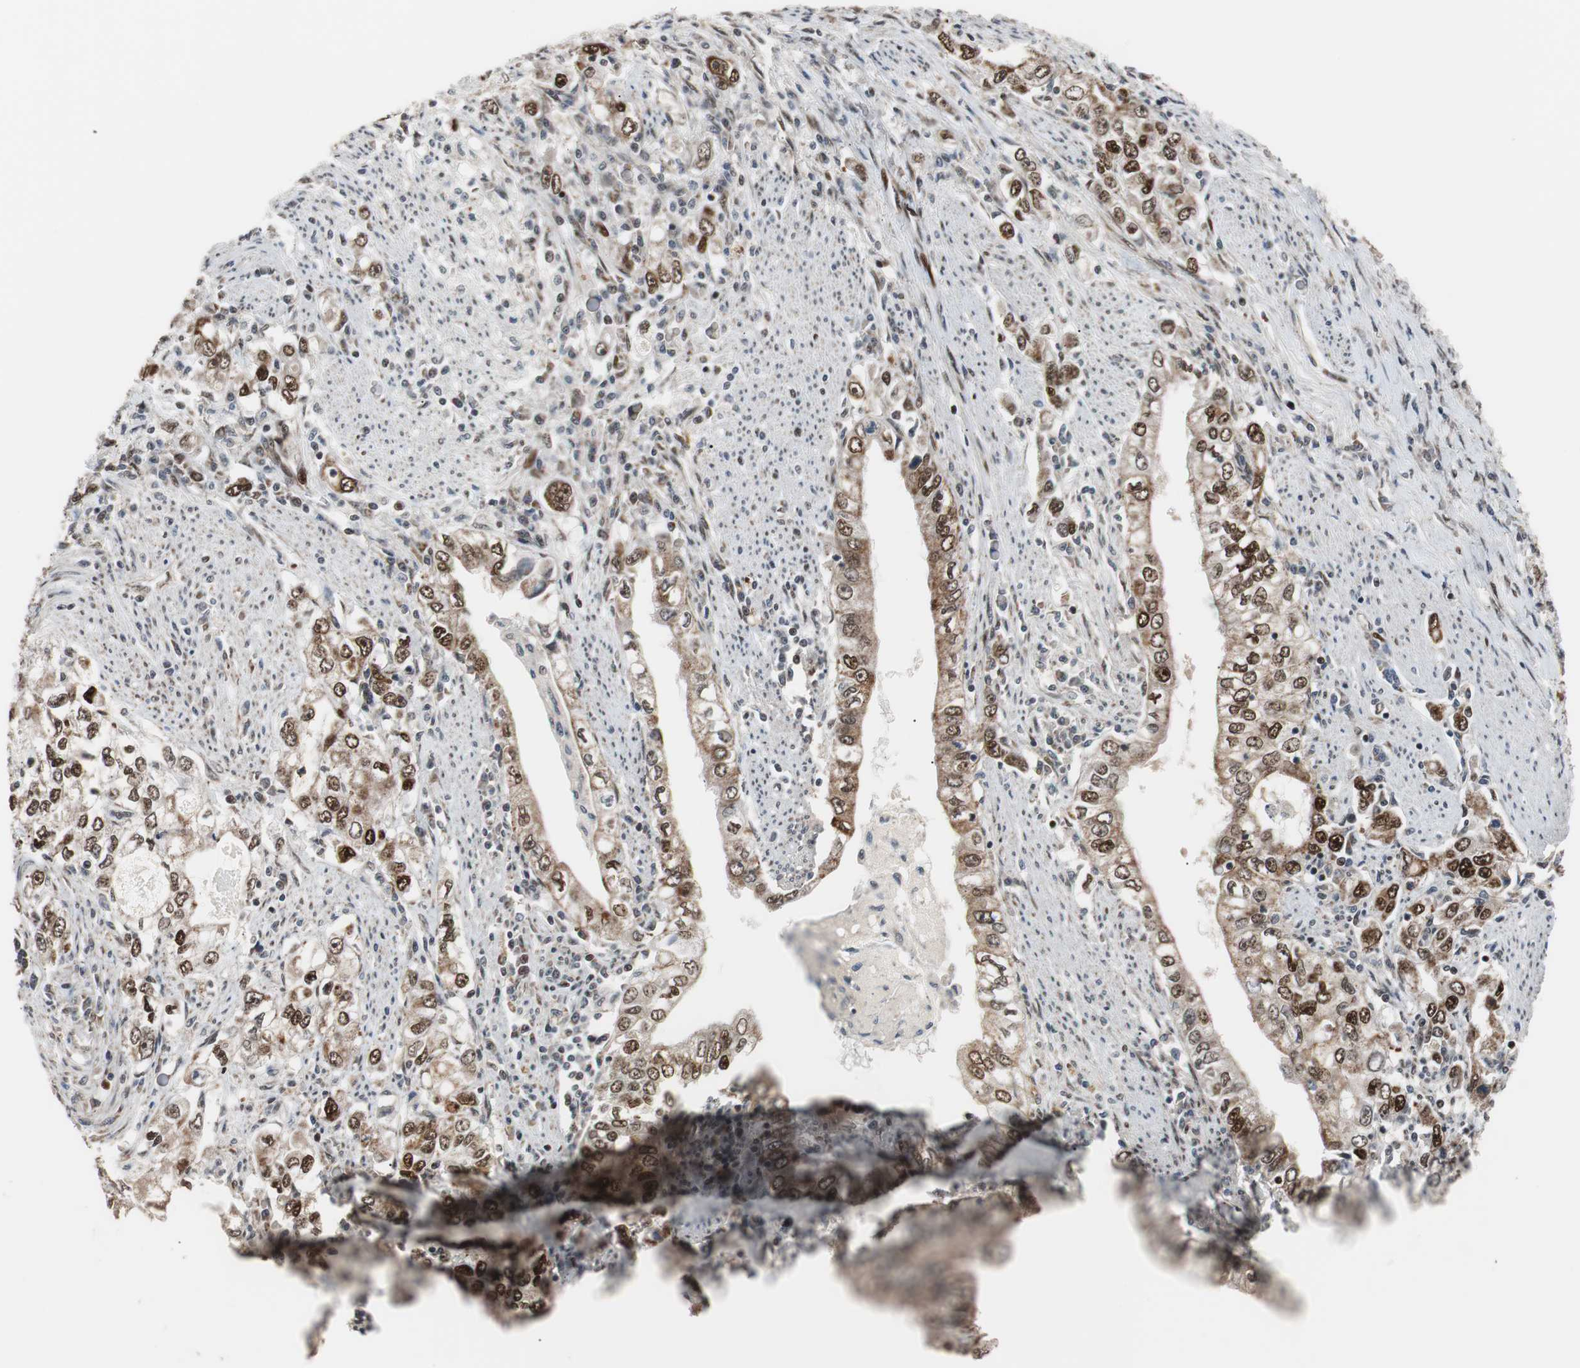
{"staining": {"intensity": "moderate", "quantity": ">75%", "location": "cytoplasmic/membranous,nuclear"}, "tissue": "stomach cancer", "cell_type": "Tumor cells", "image_type": "cancer", "snomed": [{"axis": "morphology", "description": "Adenocarcinoma, NOS"}, {"axis": "topography", "description": "Stomach, lower"}], "caption": "Moderate cytoplasmic/membranous and nuclear protein positivity is present in about >75% of tumor cells in stomach adenocarcinoma.", "gene": "NBL1", "patient": {"sex": "female", "age": 72}}